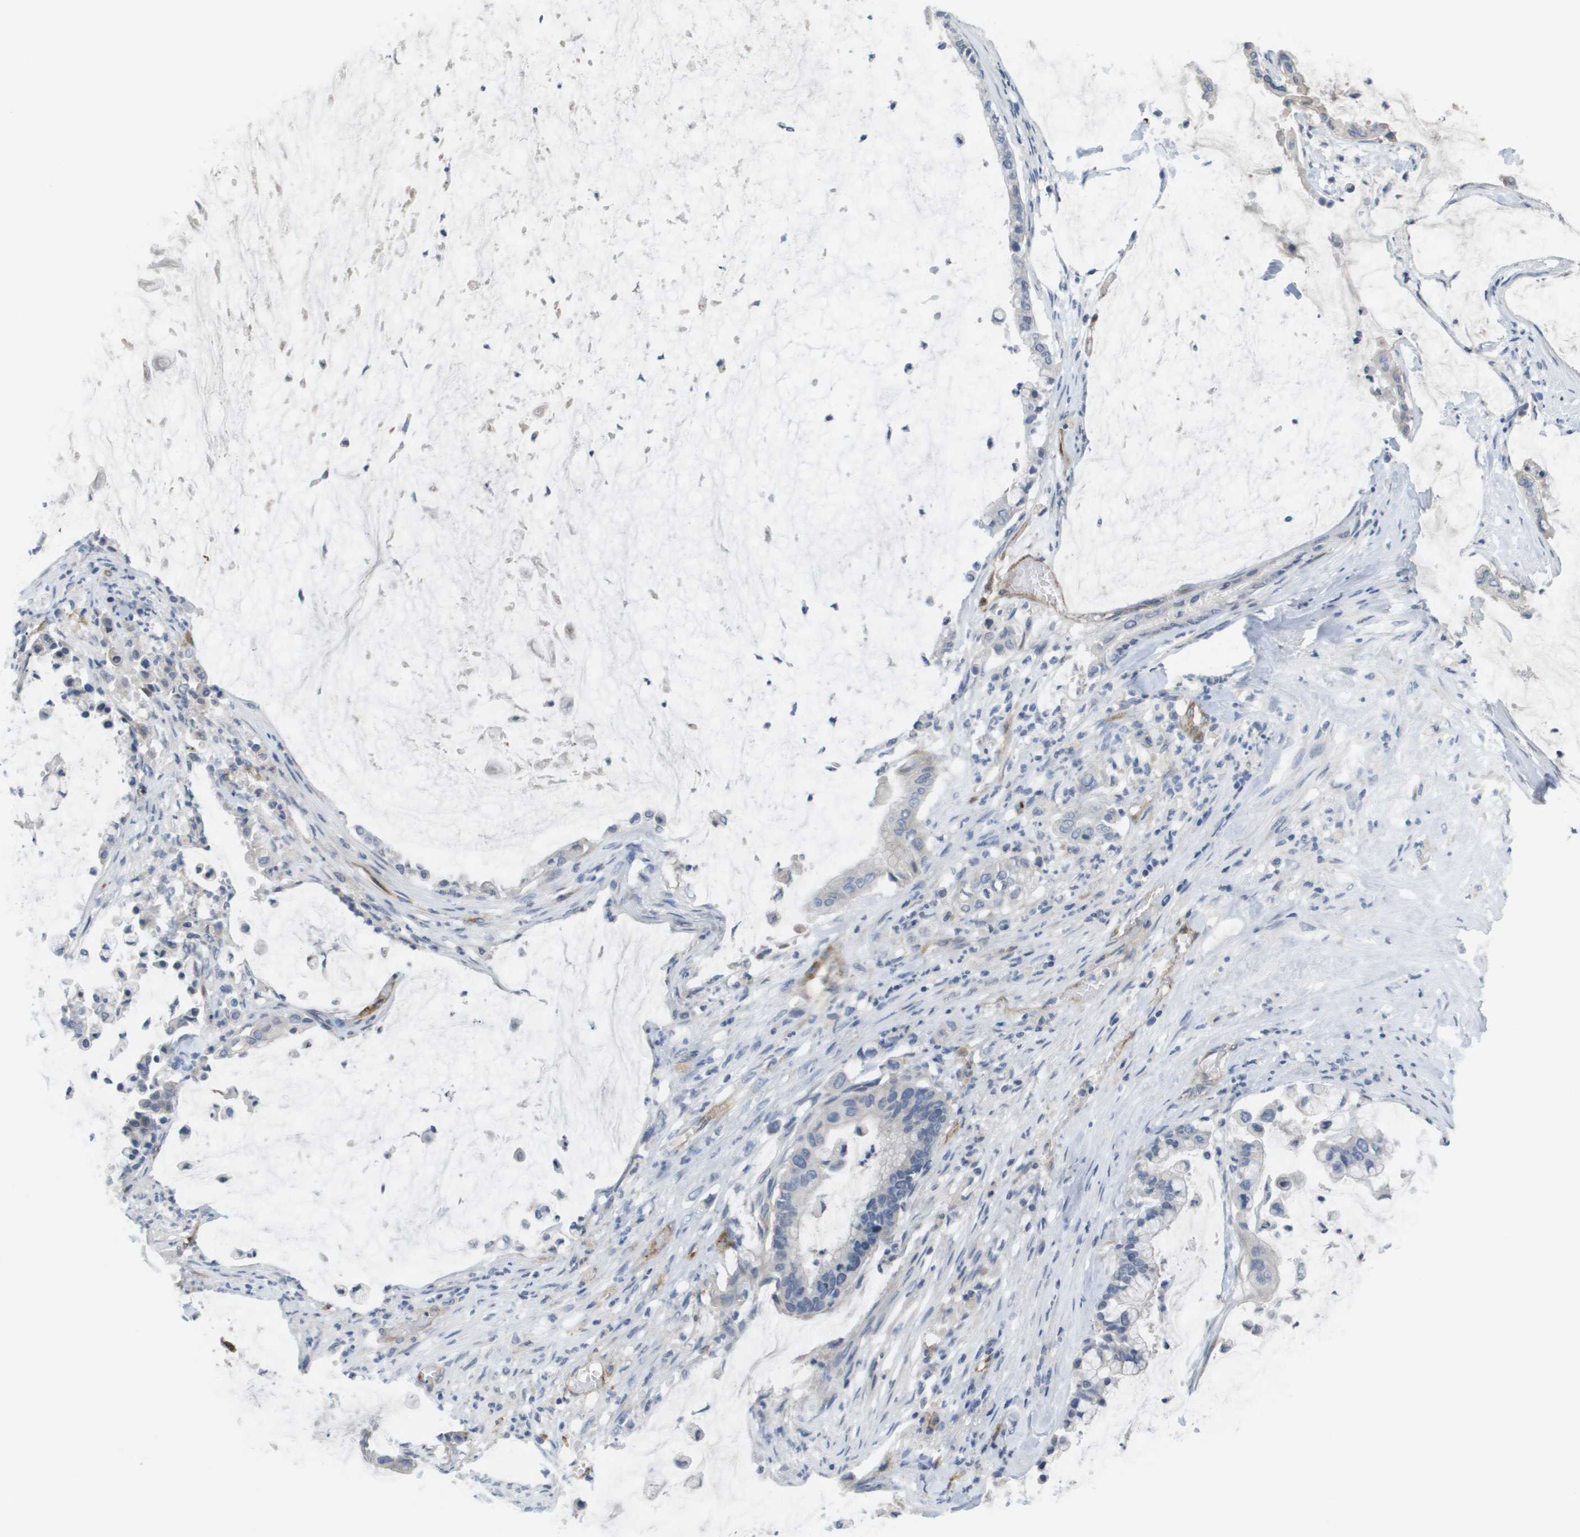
{"staining": {"intensity": "negative", "quantity": "none", "location": "none"}, "tissue": "pancreatic cancer", "cell_type": "Tumor cells", "image_type": "cancer", "snomed": [{"axis": "morphology", "description": "Adenocarcinoma, NOS"}, {"axis": "topography", "description": "Pancreas"}], "caption": "Photomicrograph shows no significant protein positivity in tumor cells of pancreatic cancer (adenocarcinoma). (Brightfield microscopy of DAB (3,3'-diaminobenzidine) immunohistochemistry at high magnification).", "gene": "ANGPT2", "patient": {"sex": "male", "age": 41}}